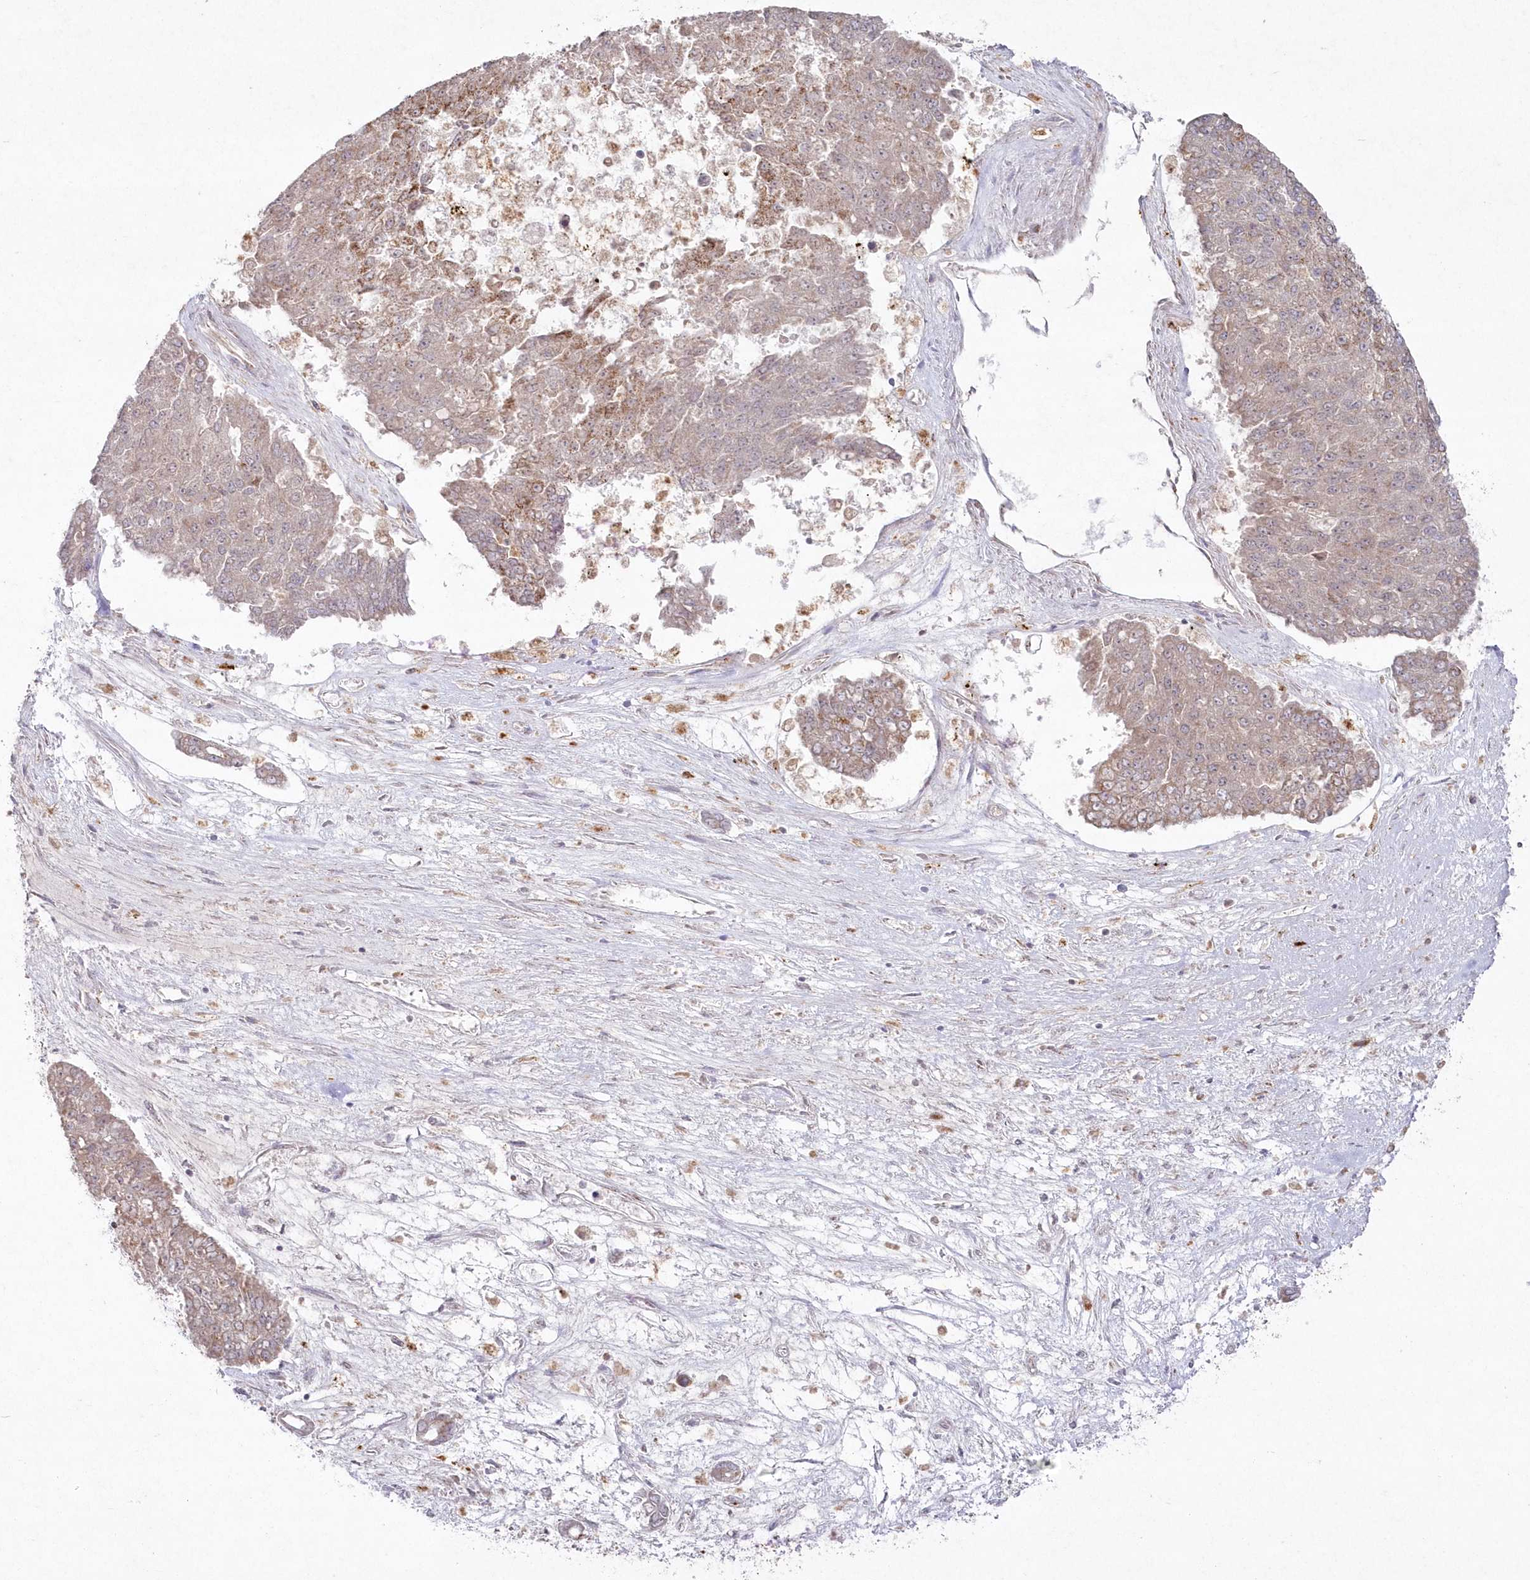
{"staining": {"intensity": "weak", "quantity": ">75%", "location": "cytoplasmic/membranous"}, "tissue": "pancreatic cancer", "cell_type": "Tumor cells", "image_type": "cancer", "snomed": [{"axis": "morphology", "description": "Adenocarcinoma, NOS"}, {"axis": "topography", "description": "Pancreas"}], "caption": "This is an image of IHC staining of pancreatic adenocarcinoma, which shows weak positivity in the cytoplasmic/membranous of tumor cells.", "gene": "ARSB", "patient": {"sex": "male", "age": 50}}